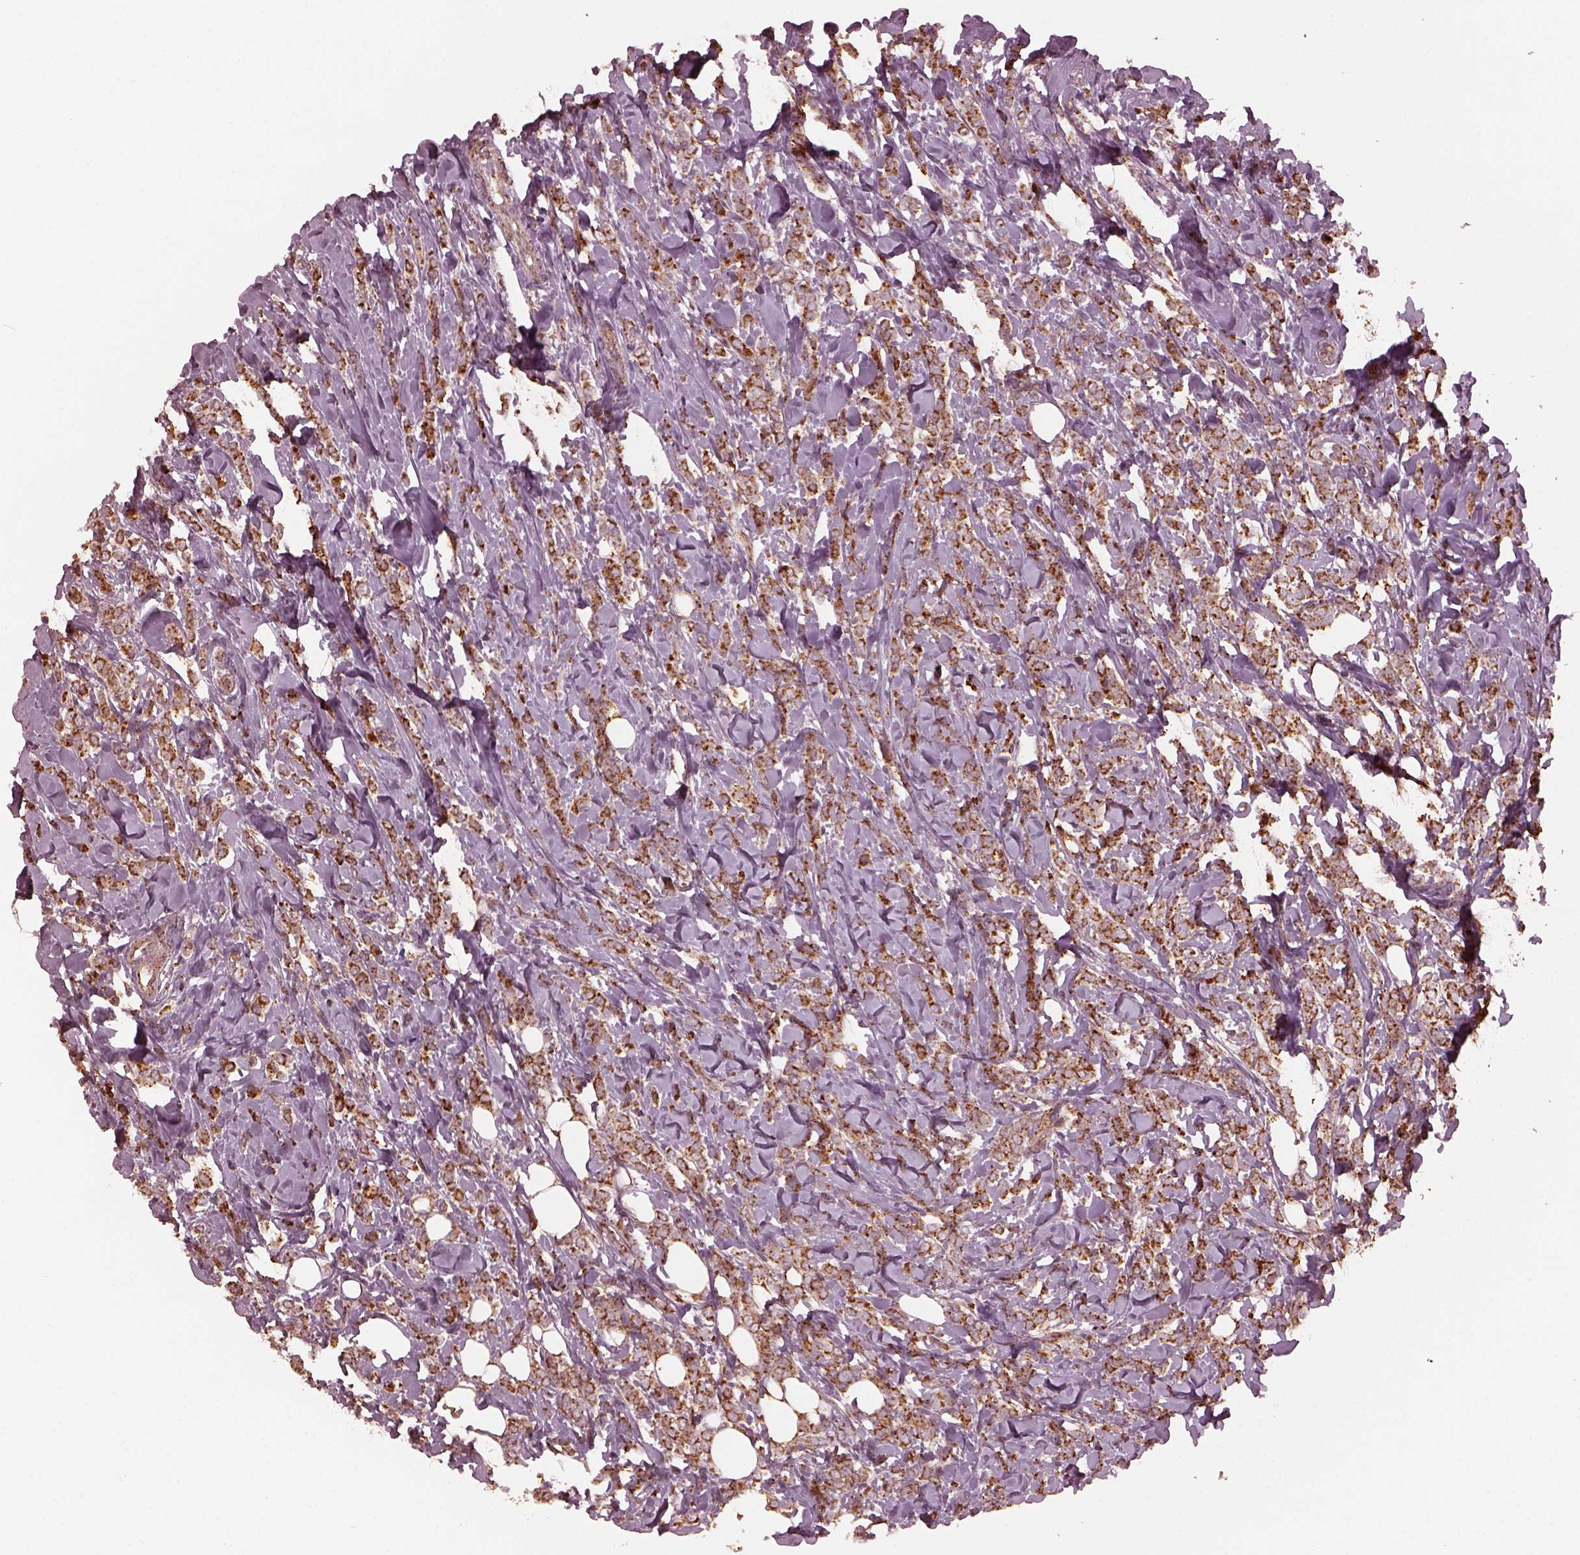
{"staining": {"intensity": "moderate", "quantity": ">75%", "location": "cytoplasmic/membranous"}, "tissue": "breast cancer", "cell_type": "Tumor cells", "image_type": "cancer", "snomed": [{"axis": "morphology", "description": "Lobular carcinoma"}, {"axis": "topography", "description": "Breast"}], "caption": "Immunohistochemical staining of lobular carcinoma (breast) reveals medium levels of moderate cytoplasmic/membranous protein positivity in about >75% of tumor cells.", "gene": "NDUFB10", "patient": {"sex": "female", "age": 49}}